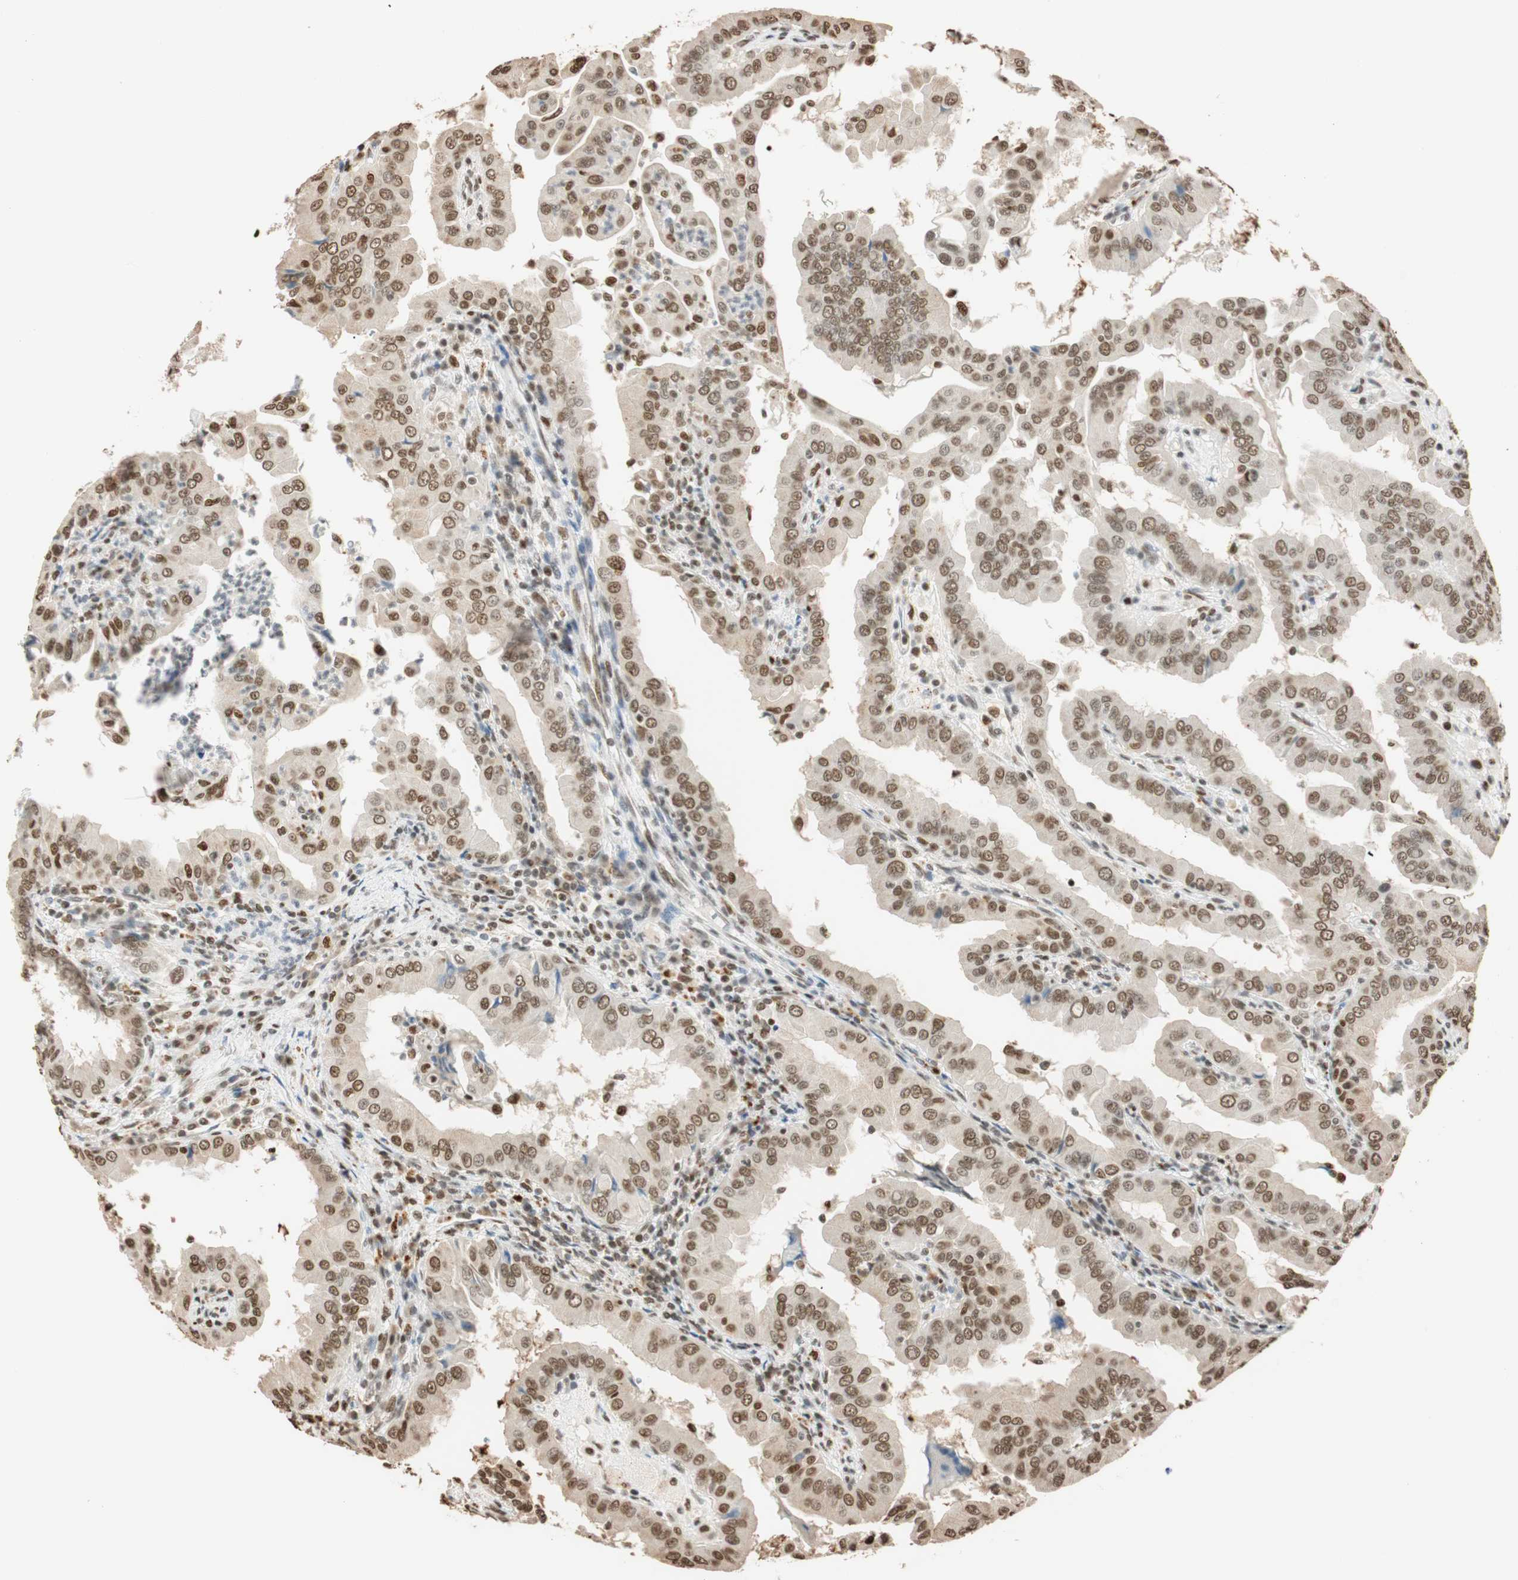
{"staining": {"intensity": "weak", "quantity": ">75%", "location": "nuclear"}, "tissue": "thyroid cancer", "cell_type": "Tumor cells", "image_type": "cancer", "snomed": [{"axis": "morphology", "description": "Papillary adenocarcinoma, NOS"}, {"axis": "topography", "description": "Thyroid gland"}], "caption": "Weak nuclear staining is seen in approximately >75% of tumor cells in papillary adenocarcinoma (thyroid). The protein is stained brown, and the nuclei are stained in blue (DAB (3,3'-diaminobenzidine) IHC with brightfield microscopy, high magnification).", "gene": "FANCG", "patient": {"sex": "male", "age": 20}}